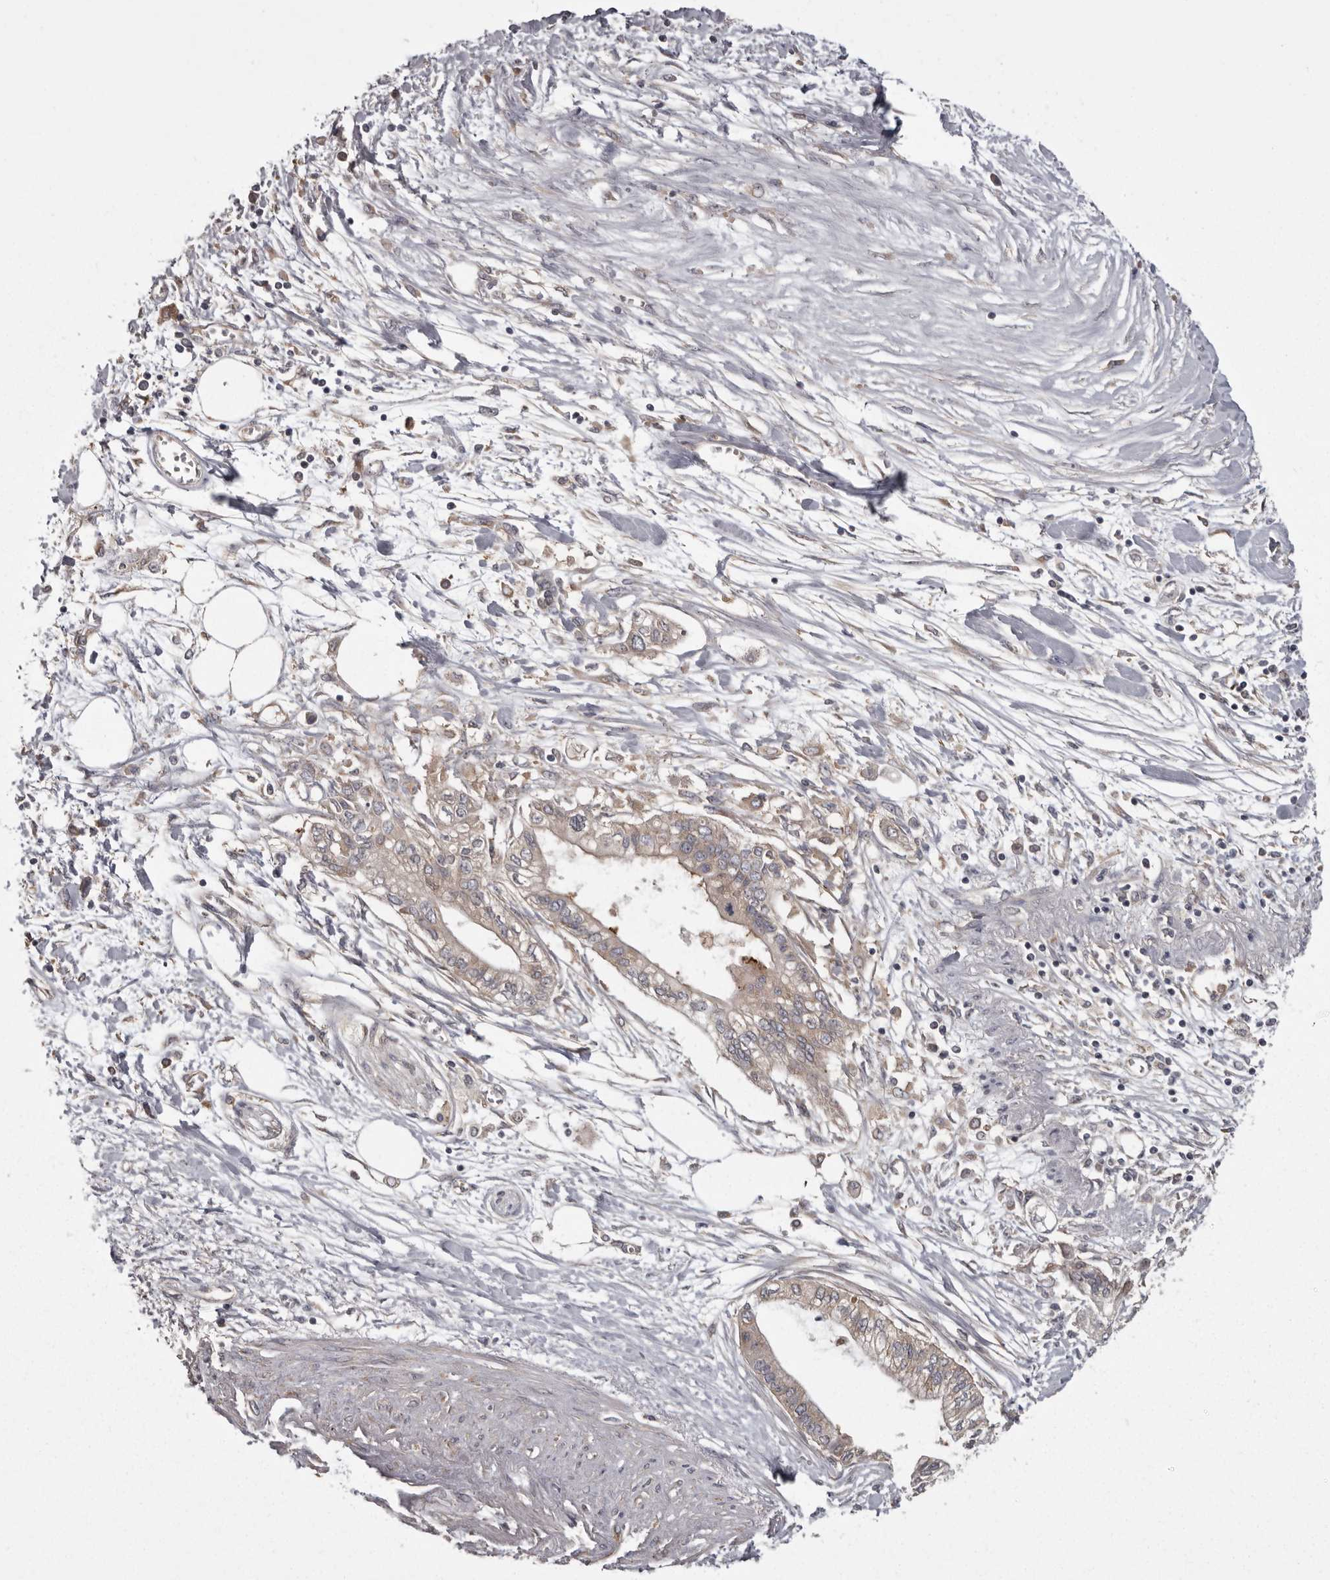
{"staining": {"intensity": "moderate", "quantity": "<25%", "location": "cytoplasmic/membranous"}, "tissue": "pancreatic cancer", "cell_type": "Tumor cells", "image_type": "cancer", "snomed": [{"axis": "morphology", "description": "Adenocarcinoma, NOS"}, {"axis": "topography", "description": "Pancreas"}], "caption": "Immunohistochemical staining of adenocarcinoma (pancreatic) shows low levels of moderate cytoplasmic/membranous protein expression in approximately <25% of tumor cells.", "gene": "DARS1", "patient": {"sex": "female", "age": 77}}